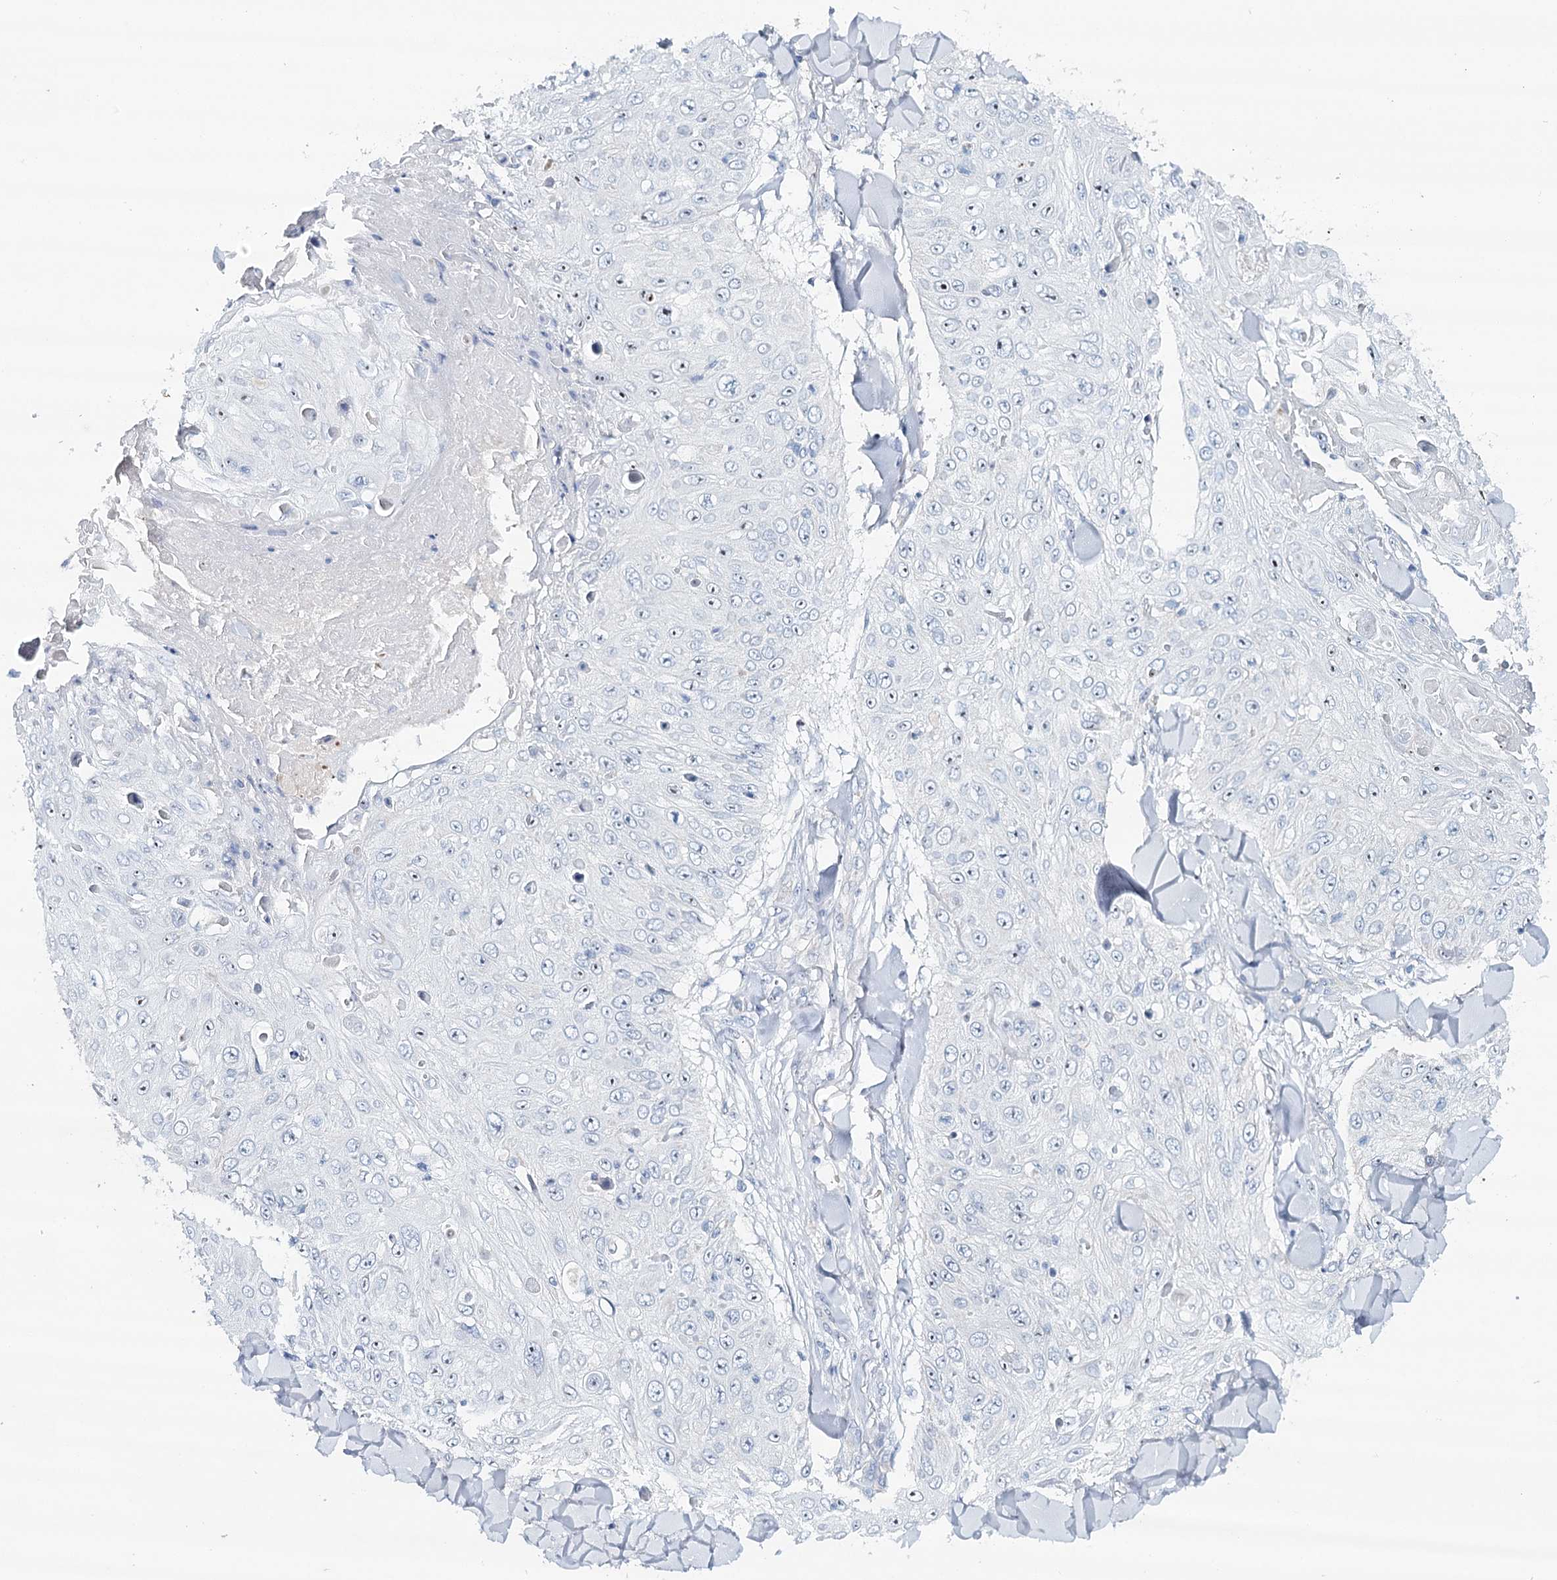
{"staining": {"intensity": "negative", "quantity": "none", "location": "none"}, "tissue": "skin cancer", "cell_type": "Tumor cells", "image_type": "cancer", "snomed": [{"axis": "morphology", "description": "Squamous cell carcinoma, NOS"}, {"axis": "topography", "description": "Skin"}], "caption": "Tumor cells are negative for protein expression in human skin squamous cell carcinoma. (DAB (3,3'-diaminobenzidine) immunohistochemistry, high magnification).", "gene": "RBM43", "patient": {"sex": "male", "age": 86}}